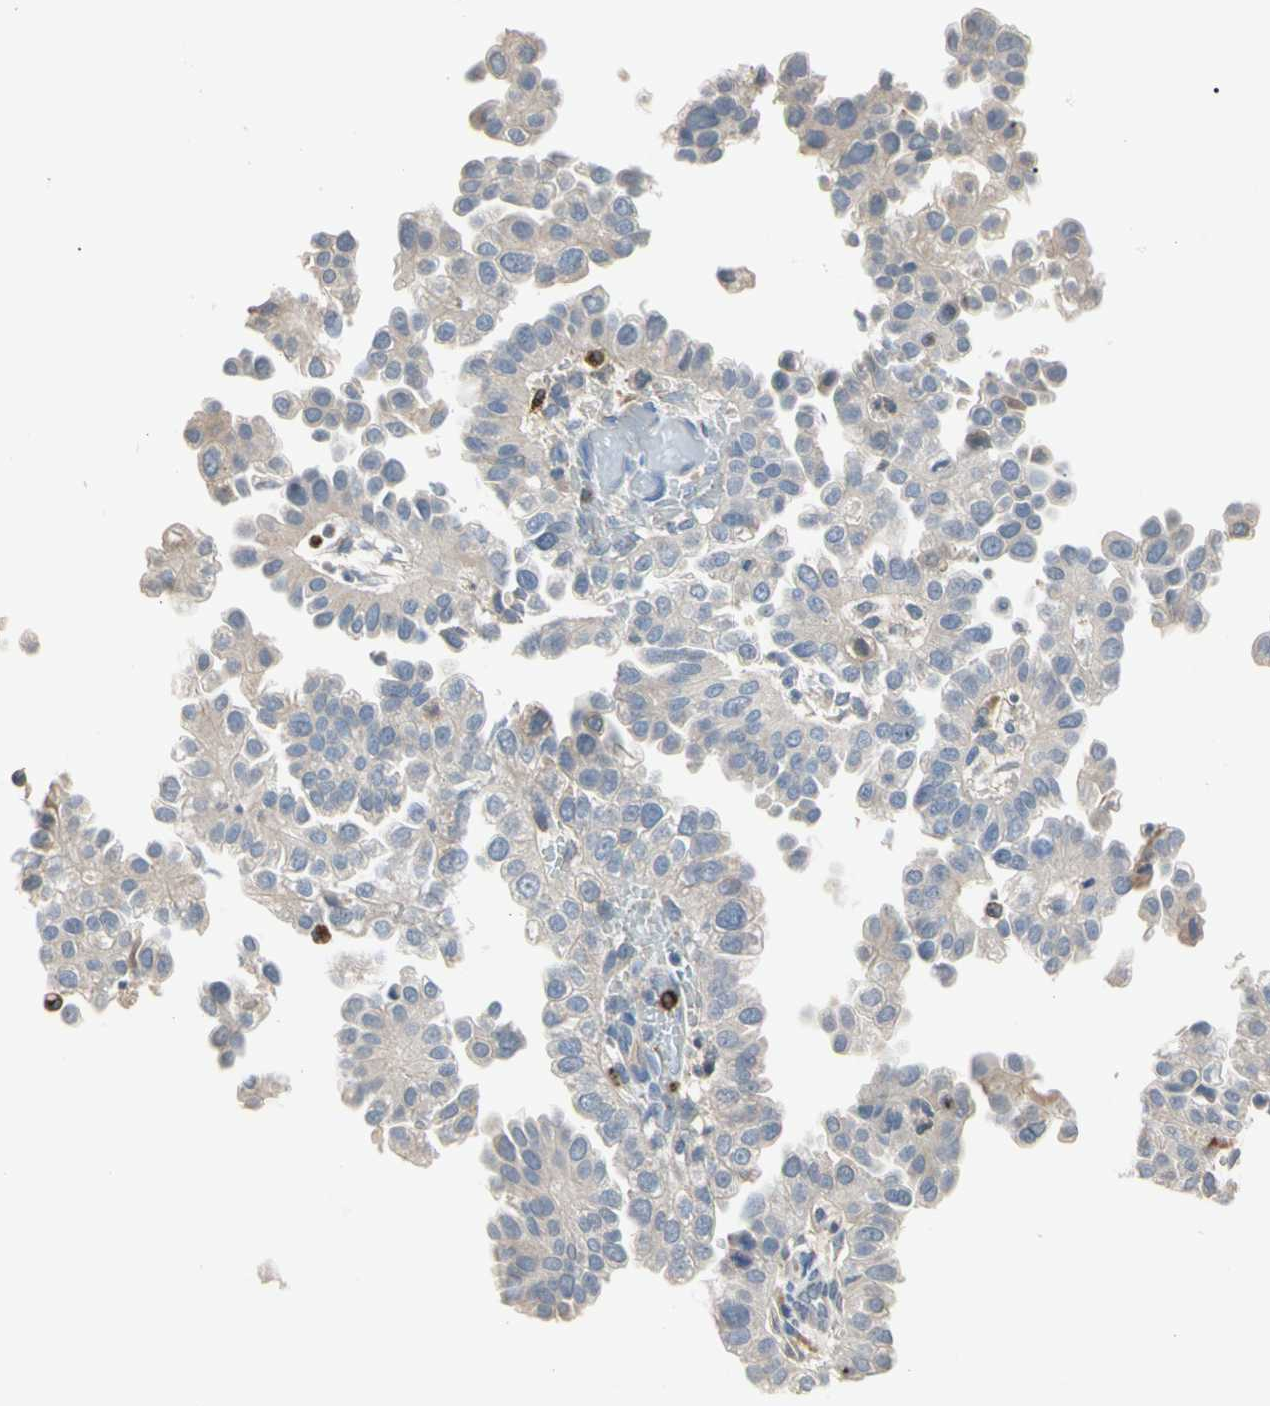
{"staining": {"intensity": "negative", "quantity": "none", "location": "none"}, "tissue": "endometrial cancer", "cell_type": "Tumor cells", "image_type": "cancer", "snomed": [{"axis": "morphology", "description": "Adenocarcinoma, NOS"}, {"axis": "topography", "description": "Endometrium"}], "caption": "The immunohistochemistry micrograph has no significant staining in tumor cells of endometrial cancer (adenocarcinoma) tissue.", "gene": "ADA2", "patient": {"sex": "female", "age": 85}}